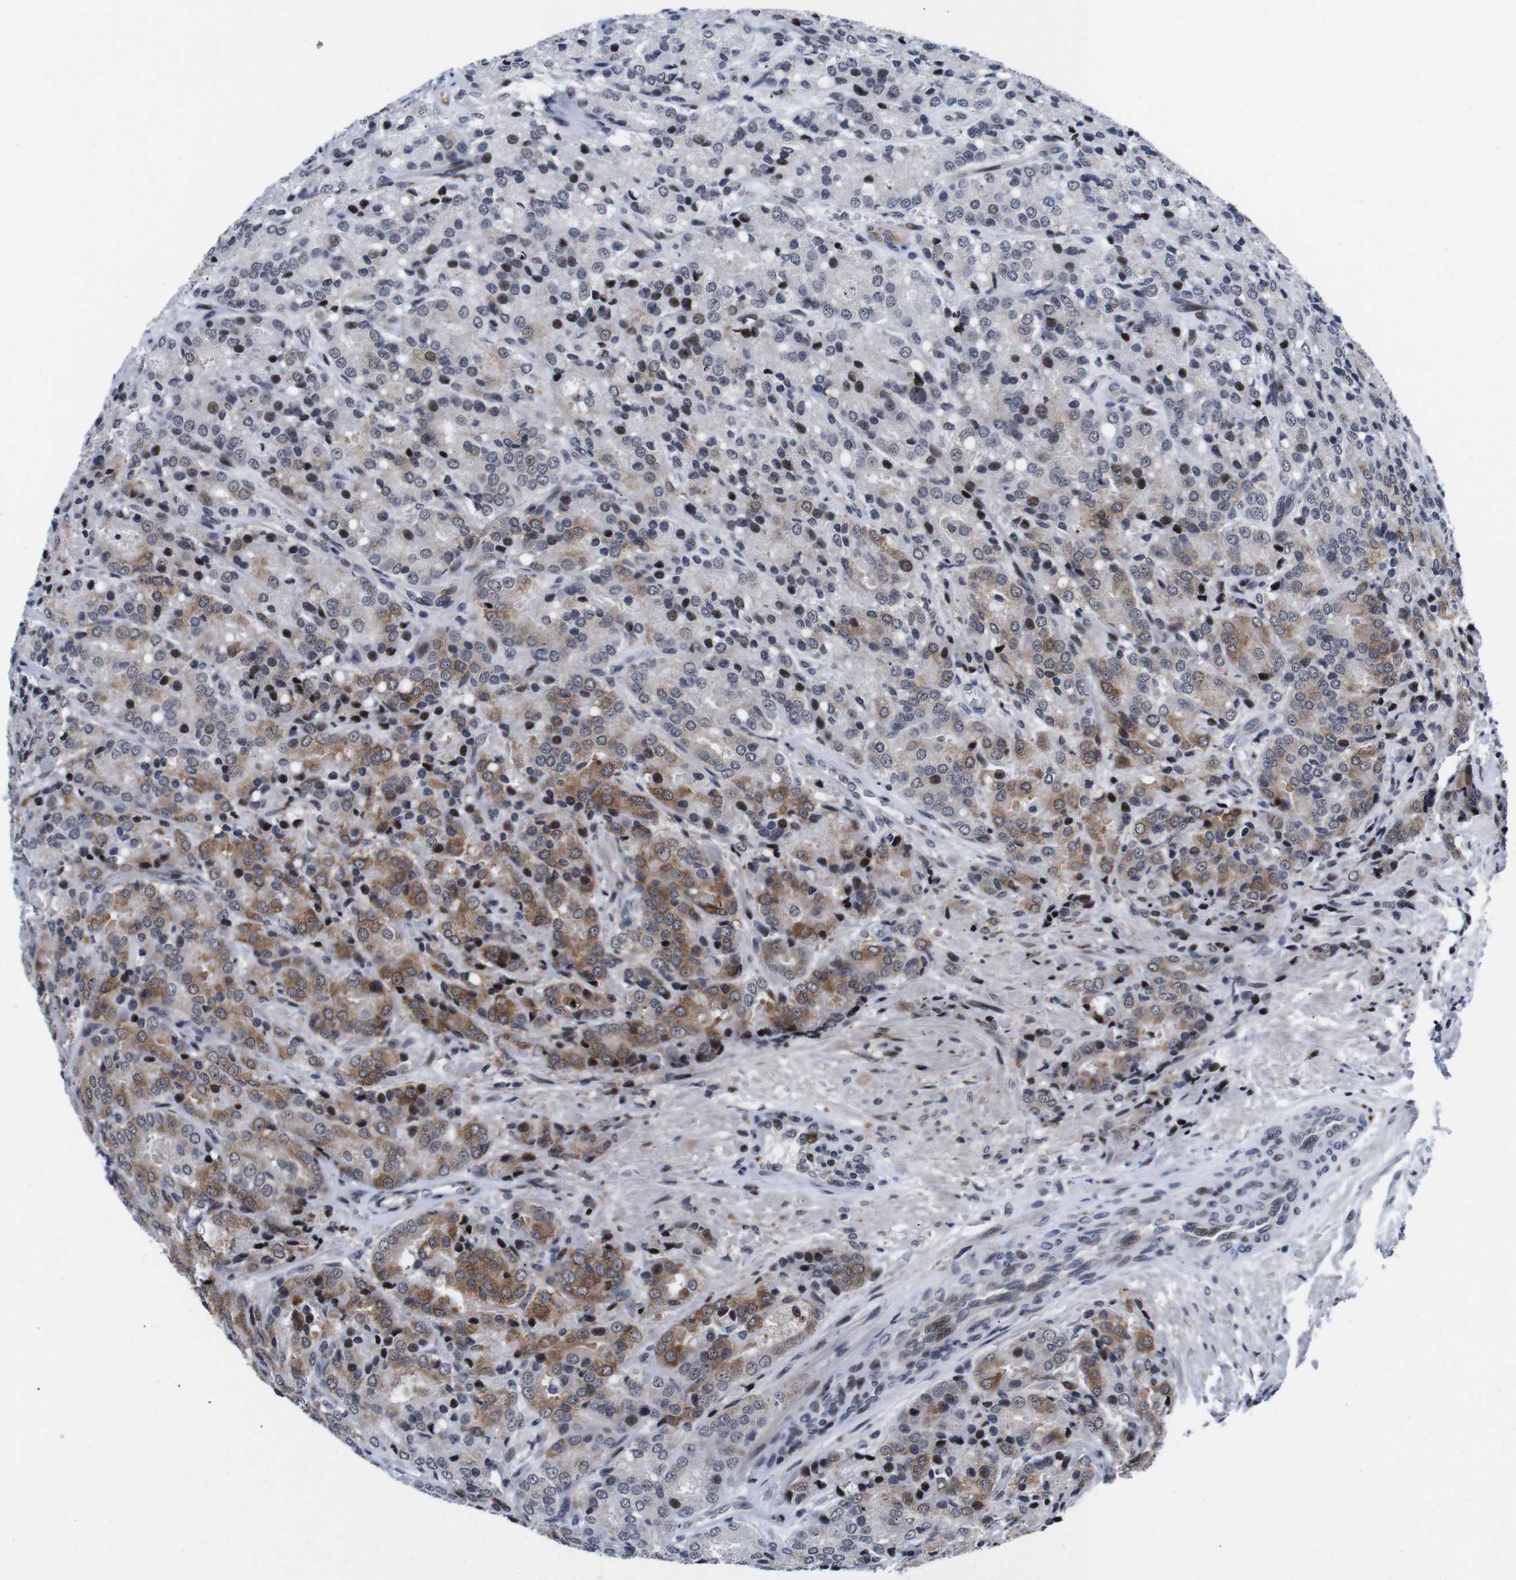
{"staining": {"intensity": "moderate", "quantity": "25%-75%", "location": "cytoplasmic/membranous"}, "tissue": "prostate cancer", "cell_type": "Tumor cells", "image_type": "cancer", "snomed": [{"axis": "morphology", "description": "Adenocarcinoma, High grade"}, {"axis": "topography", "description": "Prostate"}], "caption": "Moderate cytoplasmic/membranous staining for a protein is identified in about 25%-75% of tumor cells of prostate cancer using IHC.", "gene": "EIF4G1", "patient": {"sex": "male", "age": 65}}